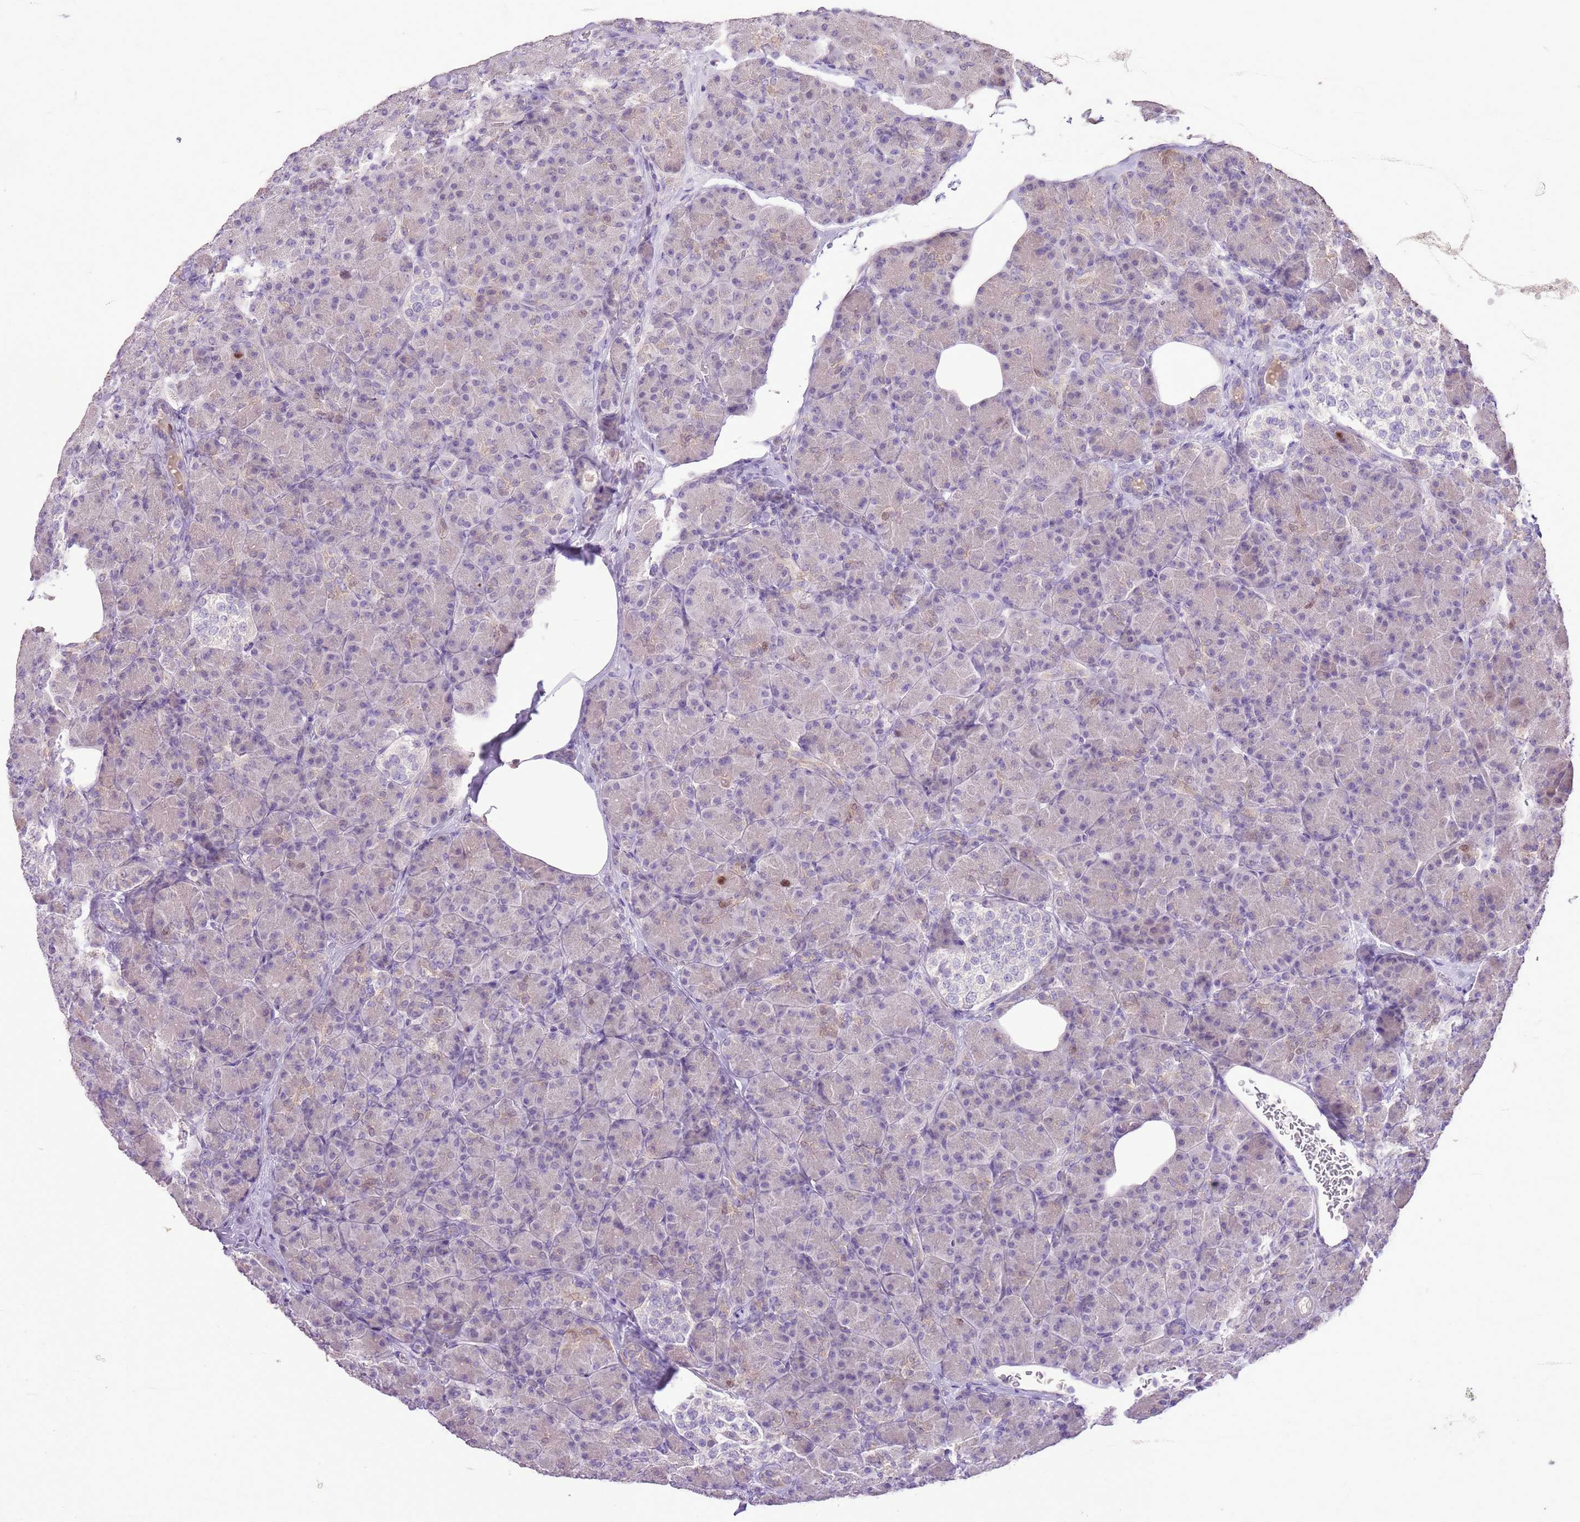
{"staining": {"intensity": "weak", "quantity": "<25%", "location": "nuclear"}, "tissue": "pancreas", "cell_type": "Exocrine glandular cells", "image_type": "normal", "snomed": [{"axis": "morphology", "description": "Normal tissue, NOS"}, {"axis": "topography", "description": "Pancreas"}], "caption": "The histopathology image shows no staining of exocrine glandular cells in benign pancreas. (Brightfield microscopy of DAB (3,3'-diaminobenzidine) IHC at high magnification).", "gene": "GMNN", "patient": {"sex": "female", "age": 43}}